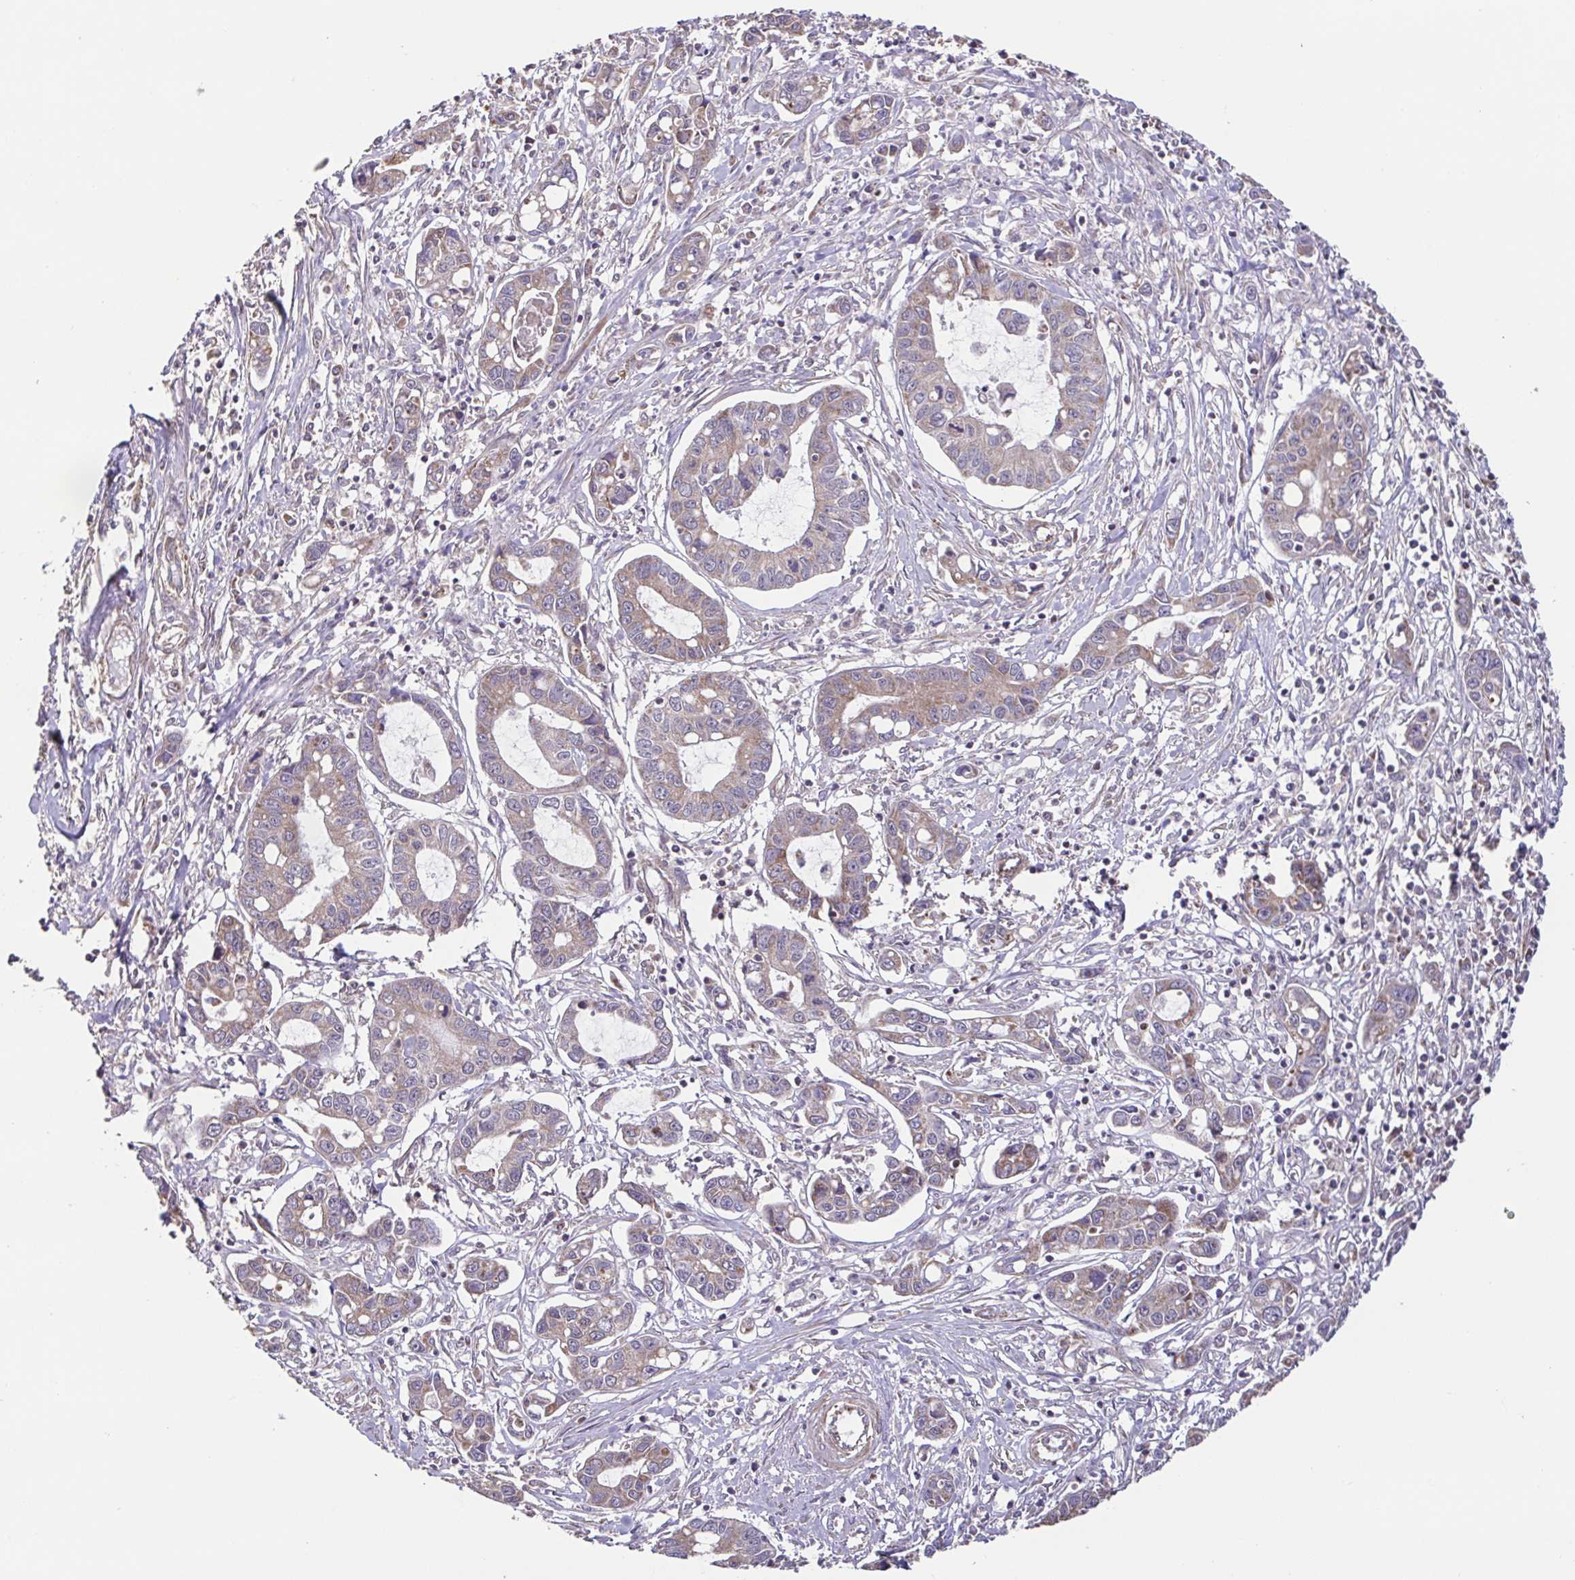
{"staining": {"intensity": "weak", "quantity": "25%-75%", "location": "cytoplasmic/membranous"}, "tissue": "liver cancer", "cell_type": "Tumor cells", "image_type": "cancer", "snomed": [{"axis": "morphology", "description": "Cholangiocarcinoma"}, {"axis": "topography", "description": "Liver"}], "caption": "Liver cholangiocarcinoma was stained to show a protein in brown. There is low levels of weak cytoplasmic/membranous staining in about 25%-75% of tumor cells. The staining was performed using DAB to visualize the protein expression in brown, while the nuclei were stained in blue with hematoxylin (Magnification: 20x).", "gene": "DIP2B", "patient": {"sex": "male", "age": 58}}